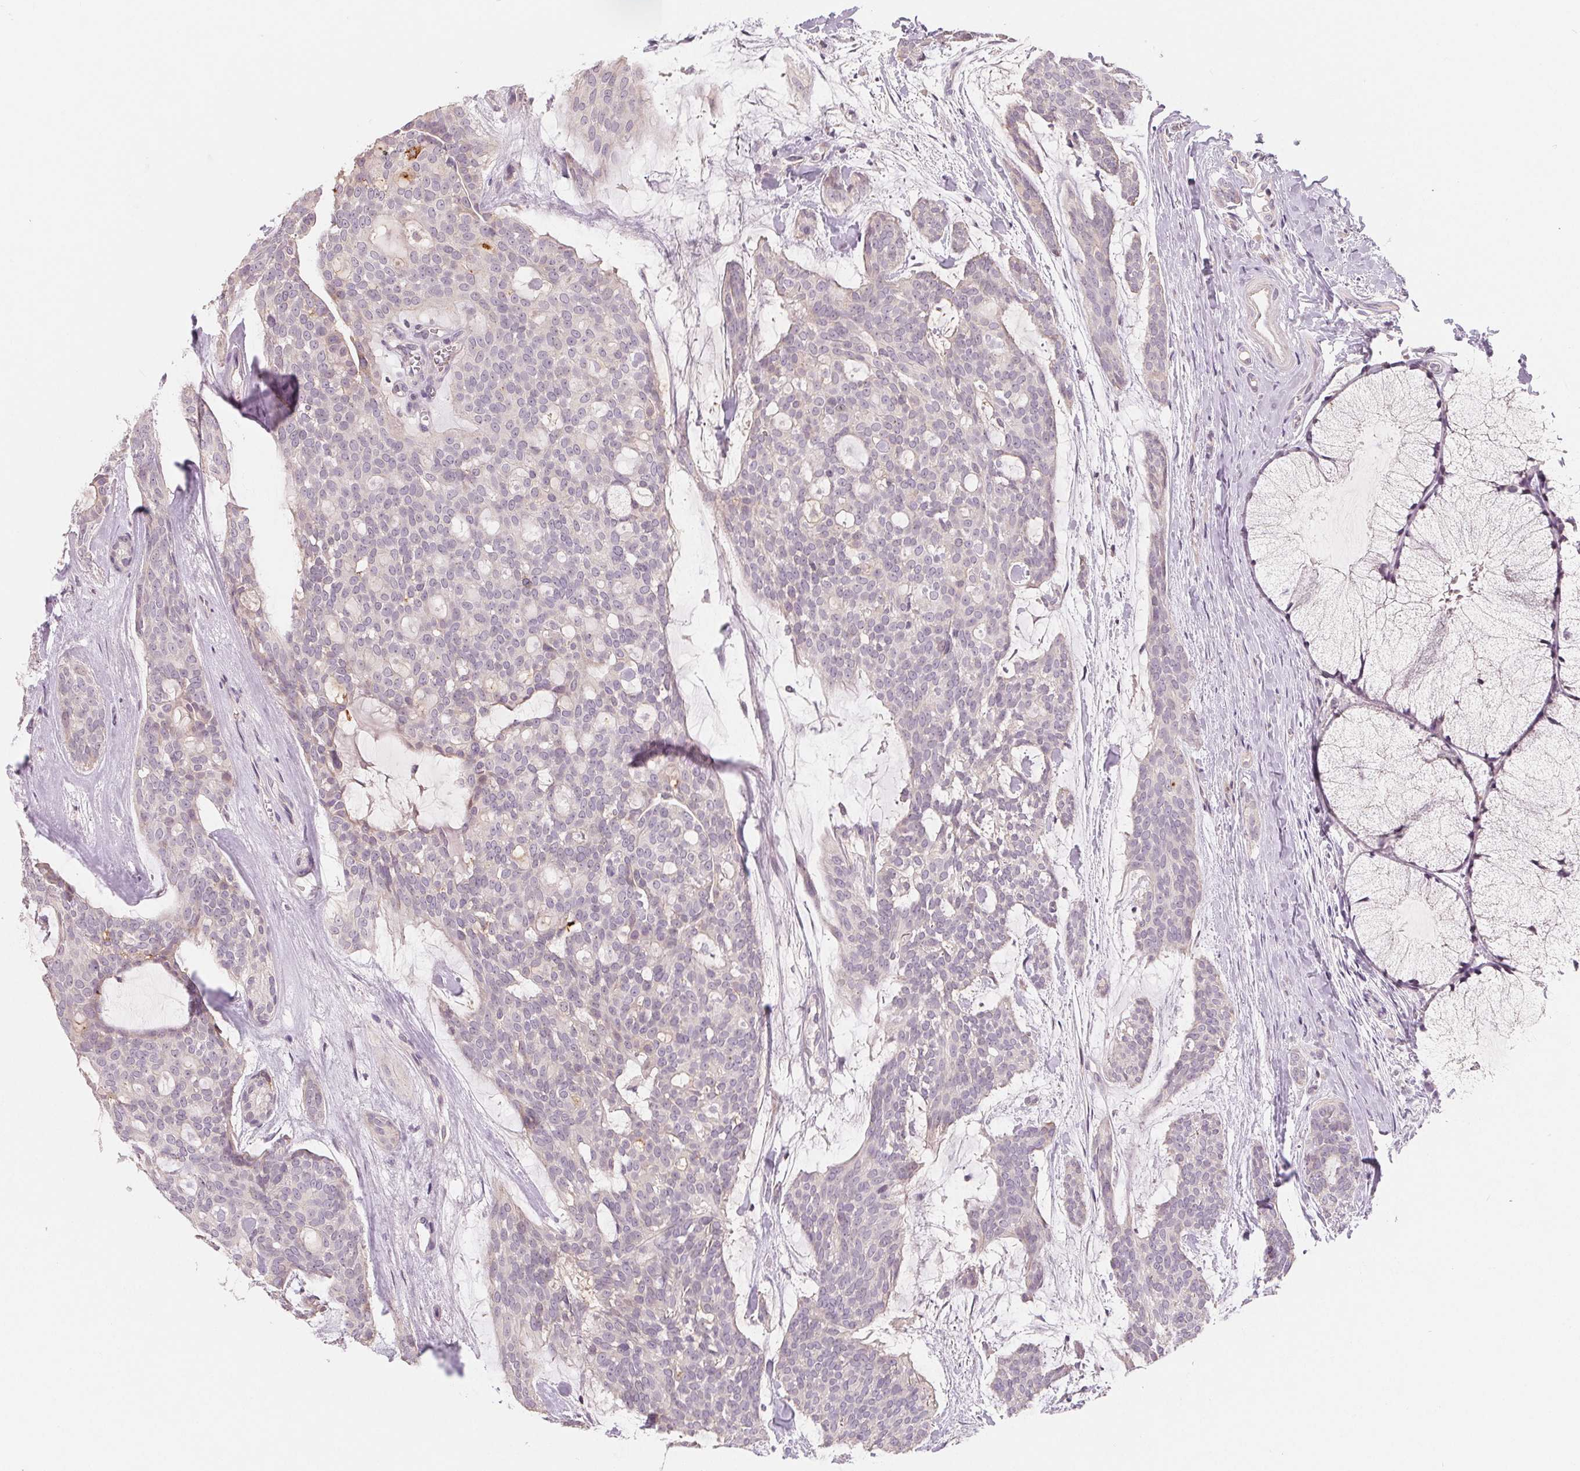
{"staining": {"intensity": "negative", "quantity": "none", "location": "none"}, "tissue": "head and neck cancer", "cell_type": "Tumor cells", "image_type": "cancer", "snomed": [{"axis": "morphology", "description": "Adenocarcinoma, NOS"}, {"axis": "topography", "description": "Head-Neck"}], "caption": "IHC of head and neck cancer displays no positivity in tumor cells.", "gene": "AQP8", "patient": {"sex": "male", "age": 66}}